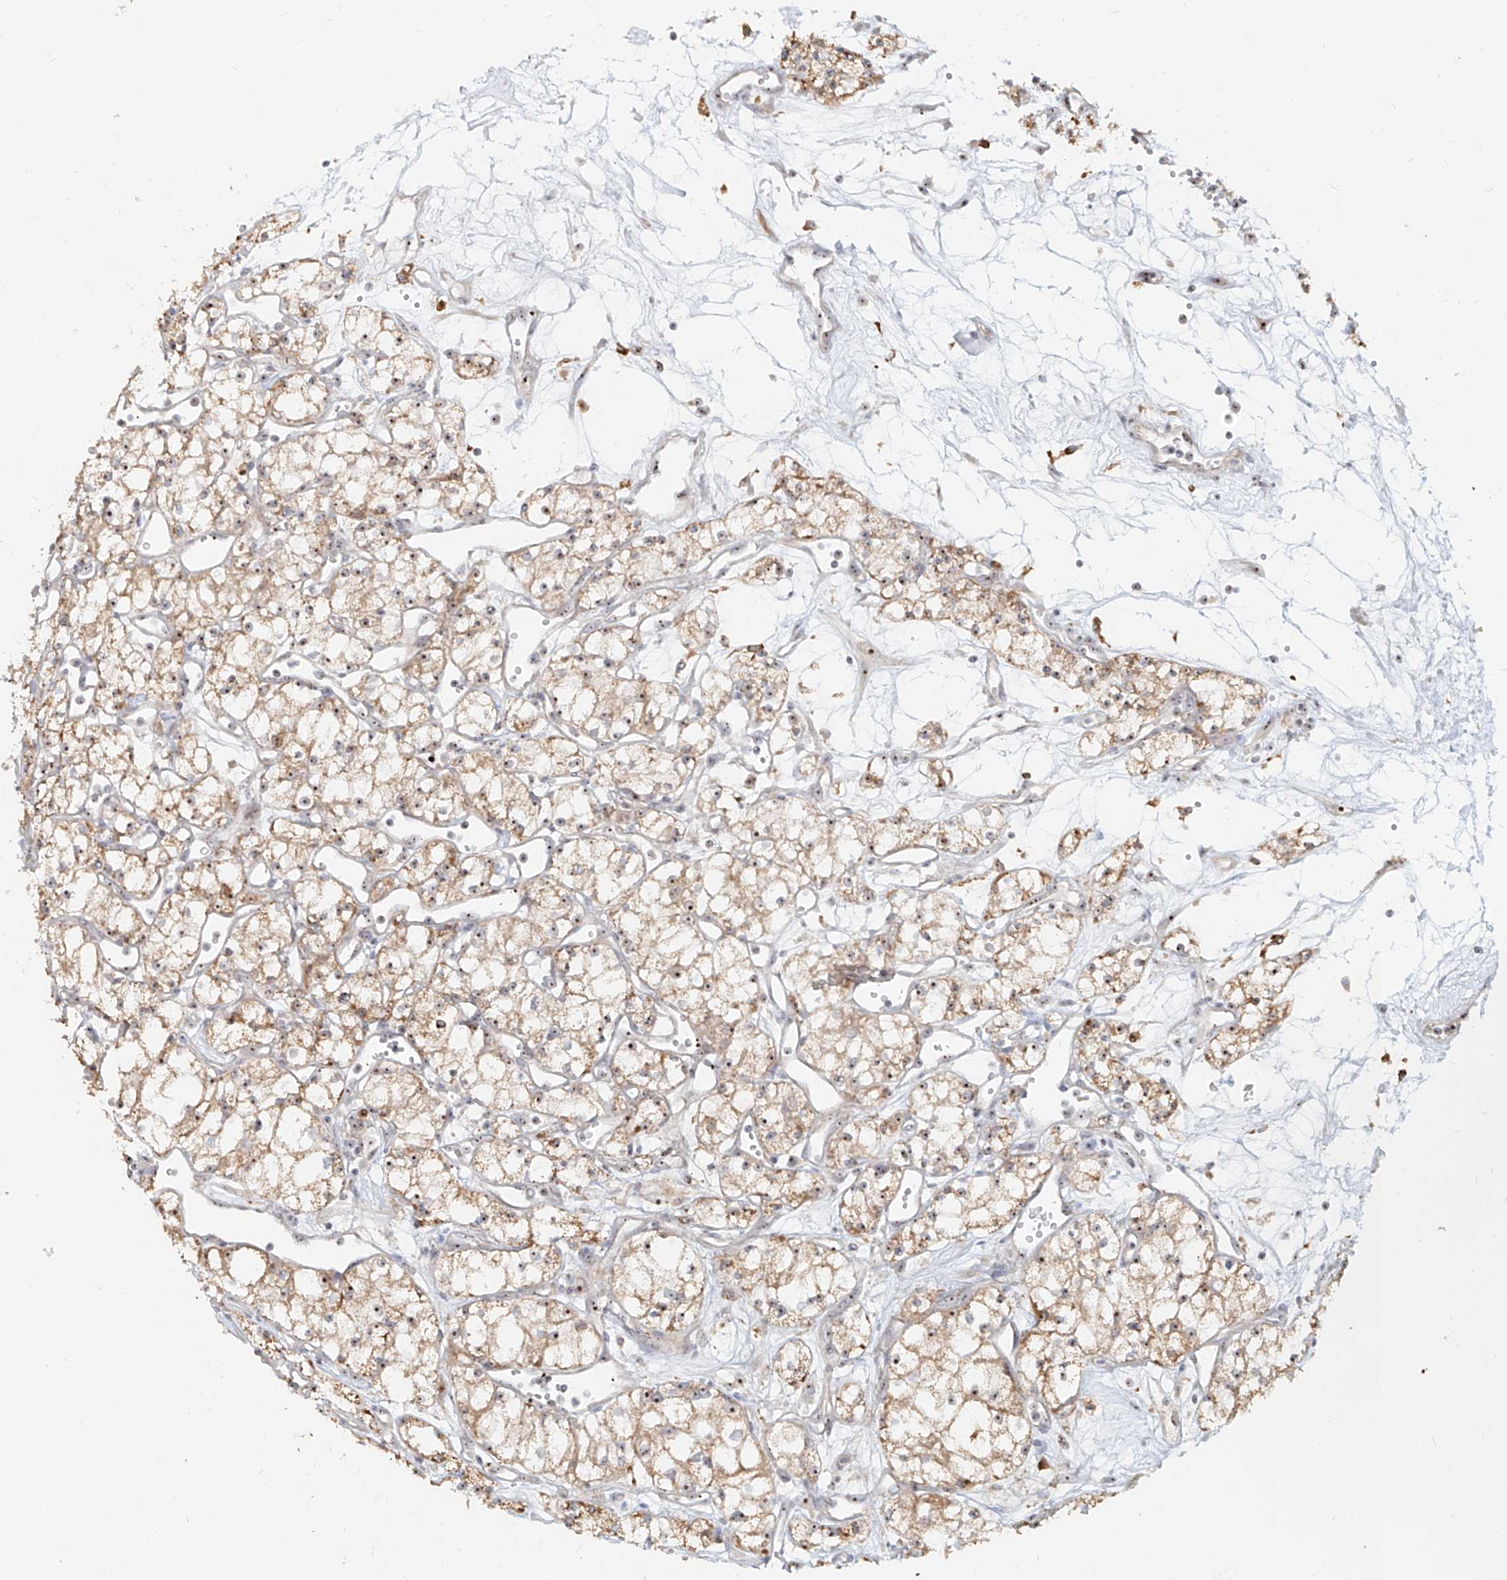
{"staining": {"intensity": "moderate", "quantity": ">75%", "location": "cytoplasmic/membranous,nuclear"}, "tissue": "renal cancer", "cell_type": "Tumor cells", "image_type": "cancer", "snomed": [{"axis": "morphology", "description": "Adenocarcinoma, NOS"}, {"axis": "topography", "description": "Kidney"}], "caption": "IHC (DAB) staining of human renal adenocarcinoma exhibits moderate cytoplasmic/membranous and nuclear protein expression in approximately >75% of tumor cells.", "gene": "BYSL", "patient": {"sex": "male", "age": 59}}